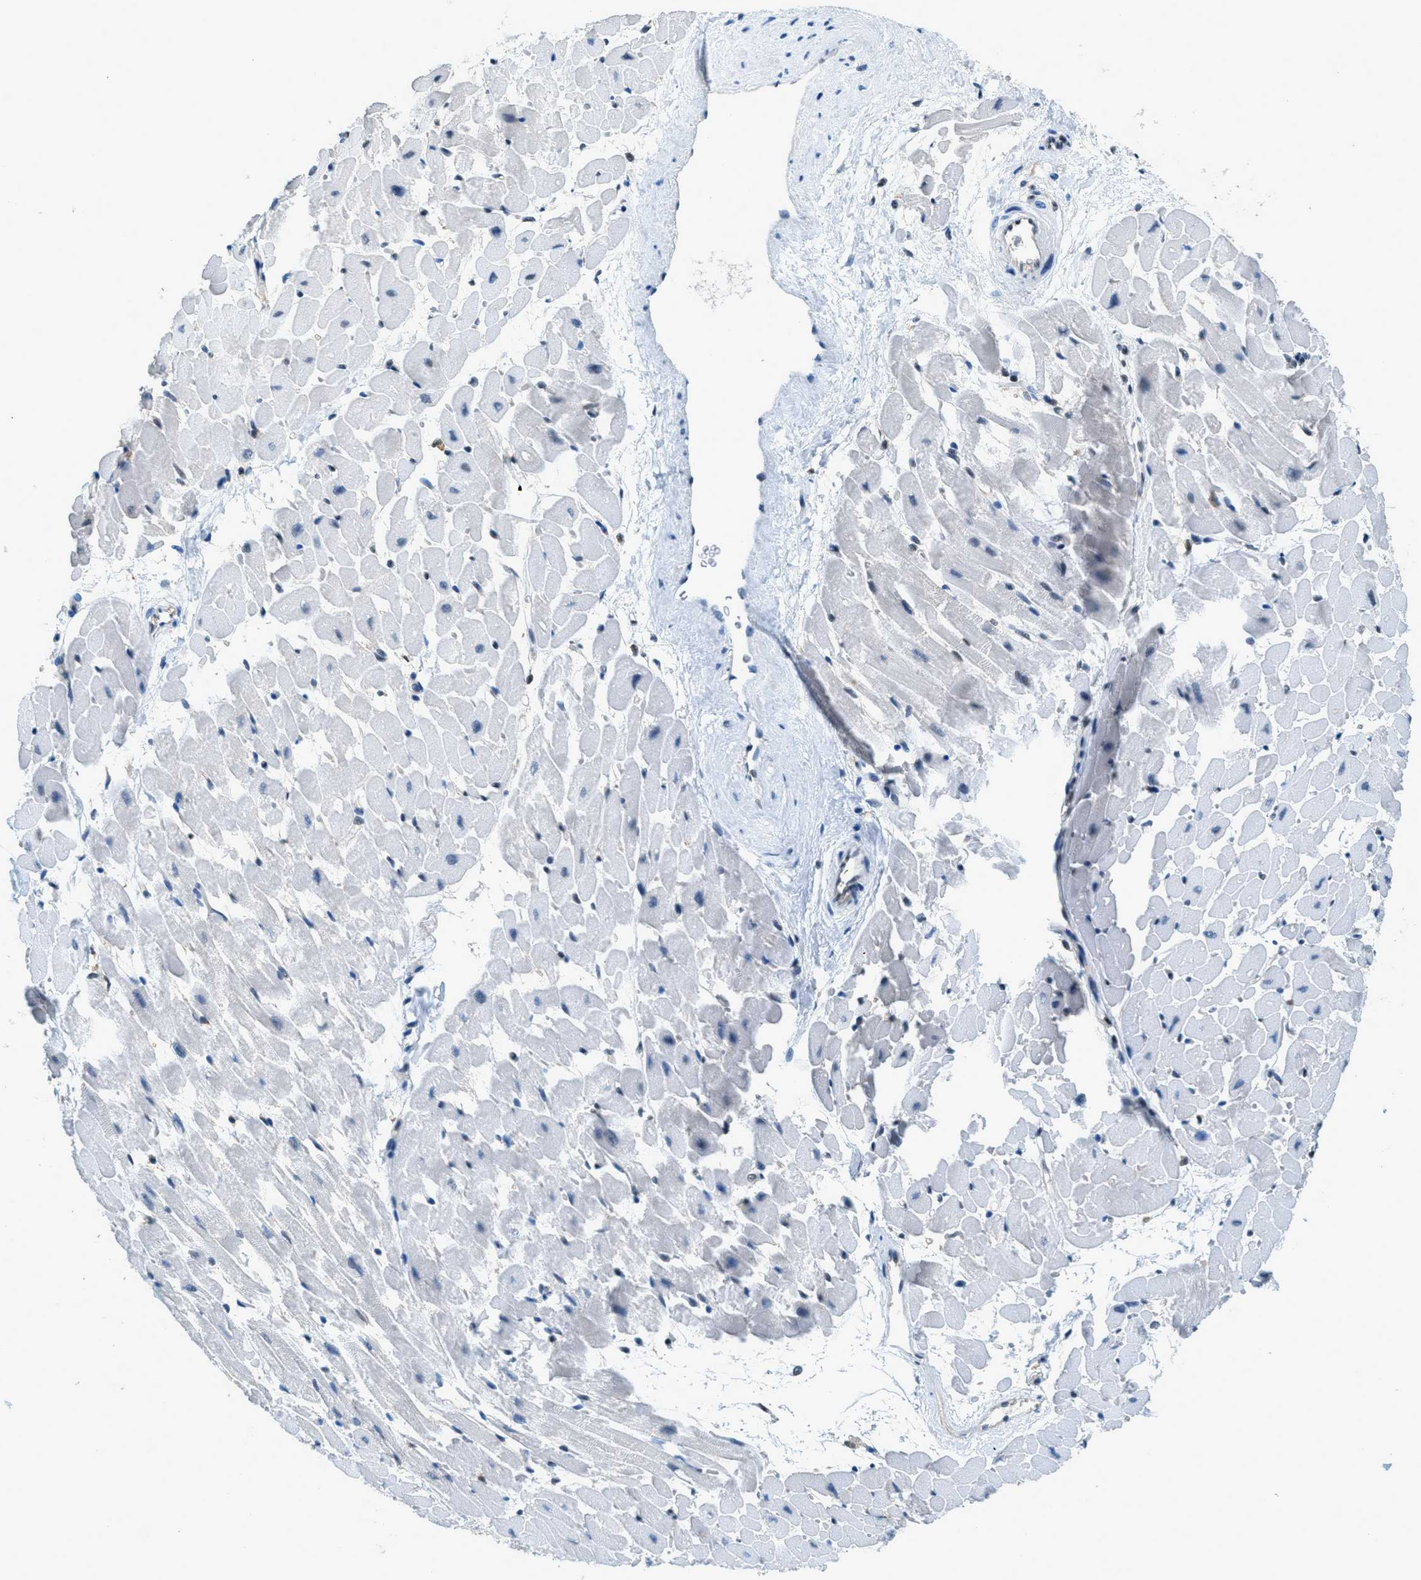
{"staining": {"intensity": "negative", "quantity": "none", "location": "none"}, "tissue": "heart muscle", "cell_type": "Cardiomyocytes", "image_type": "normal", "snomed": [{"axis": "morphology", "description": "Normal tissue, NOS"}, {"axis": "topography", "description": "Heart"}], "caption": "Immunohistochemistry of benign heart muscle shows no staining in cardiomyocytes.", "gene": "OGFR", "patient": {"sex": "male", "age": 45}}